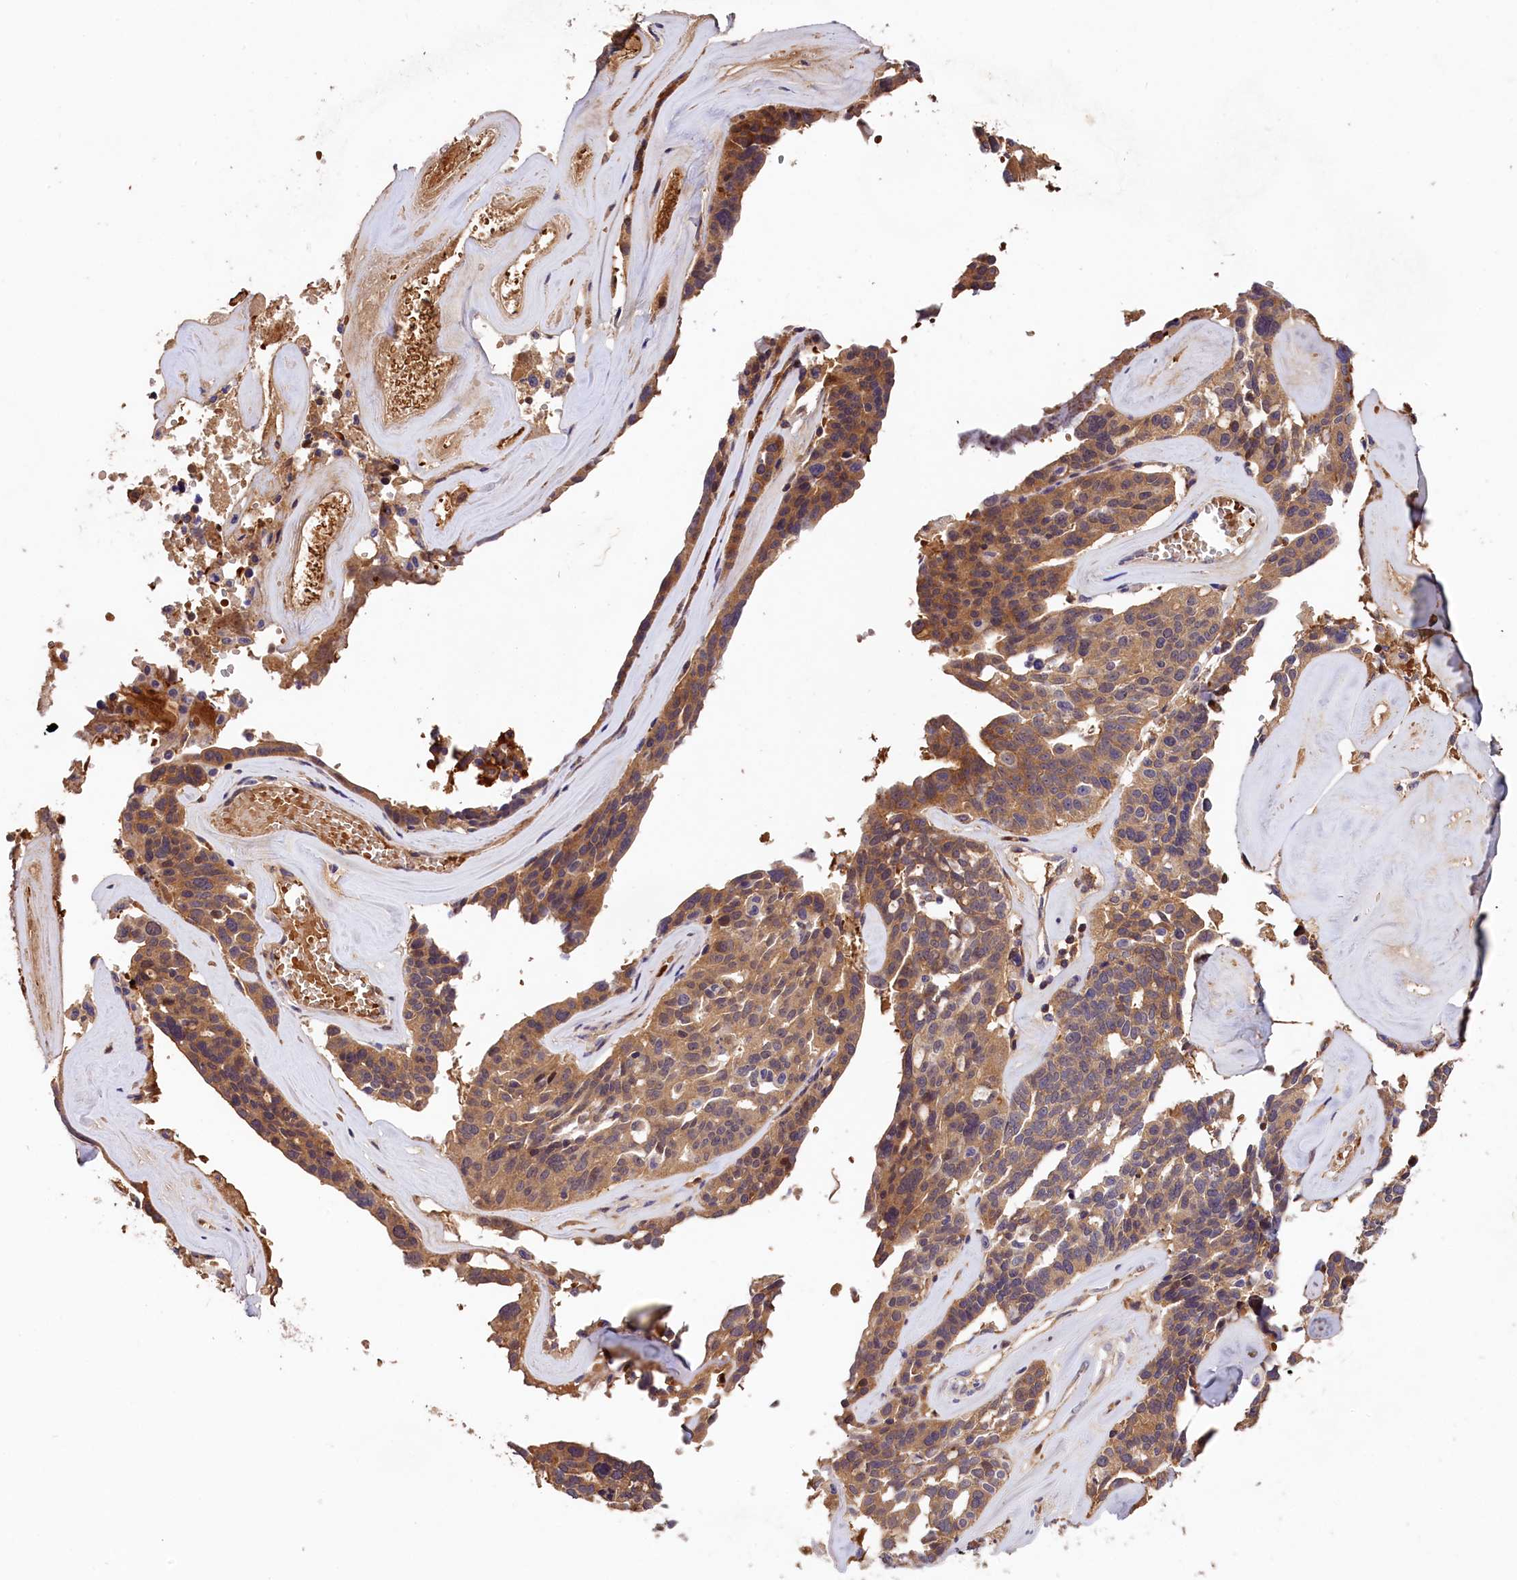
{"staining": {"intensity": "moderate", "quantity": ">75%", "location": "cytoplasmic/membranous"}, "tissue": "ovarian cancer", "cell_type": "Tumor cells", "image_type": "cancer", "snomed": [{"axis": "morphology", "description": "Cystadenocarcinoma, serous, NOS"}, {"axis": "topography", "description": "Ovary"}], "caption": "Brown immunohistochemical staining in human ovarian cancer demonstrates moderate cytoplasmic/membranous positivity in about >75% of tumor cells. Using DAB (brown) and hematoxylin (blue) stains, captured at high magnification using brightfield microscopy.", "gene": "PHAF1", "patient": {"sex": "female", "age": 59}}